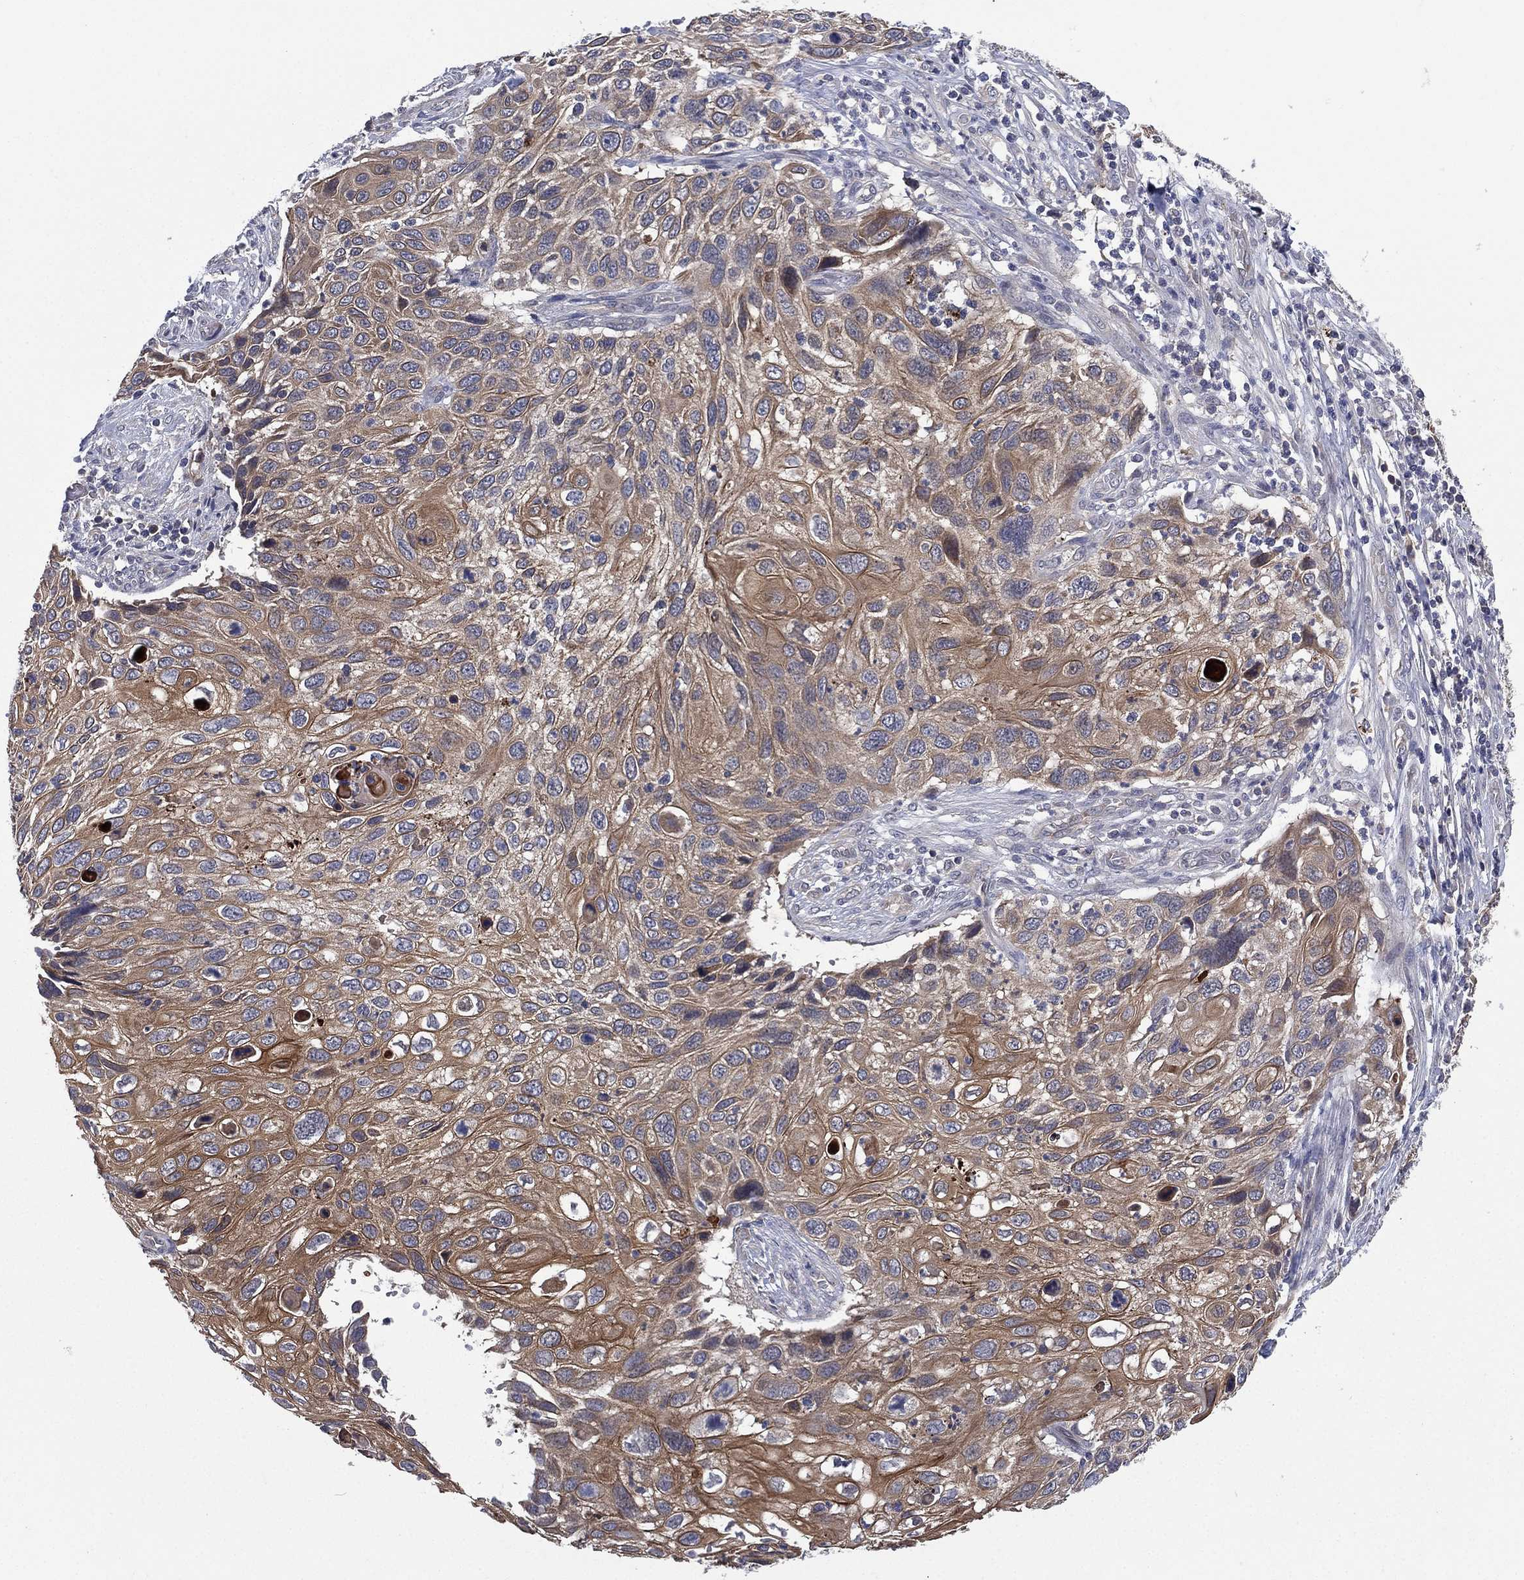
{"staining": {"intensity": "weak", "quantity": "25%-75%", "location": "cytoplasmic/membranous"}, "tissue": "cervical cancer", "cell_type": "Tumor cells", "image_type": "cancer", "snomed": [{"axis": "morphology", "description": "Squamous cell carcinoma, NOS"}, {"axis": "topography", "description": "Cervix"}], "caption": "Protein staining exhibits weak cytoplasmic/membranous expression in about 25%-75% of tumor cells in cervical cancer. The staining is performed using DAB brown chromogen to label protein expression. The nuclei are counter-stained blue using hematoxylin.", "gene": "MPP7", "patient": {"sex": "female", "age": 70}}